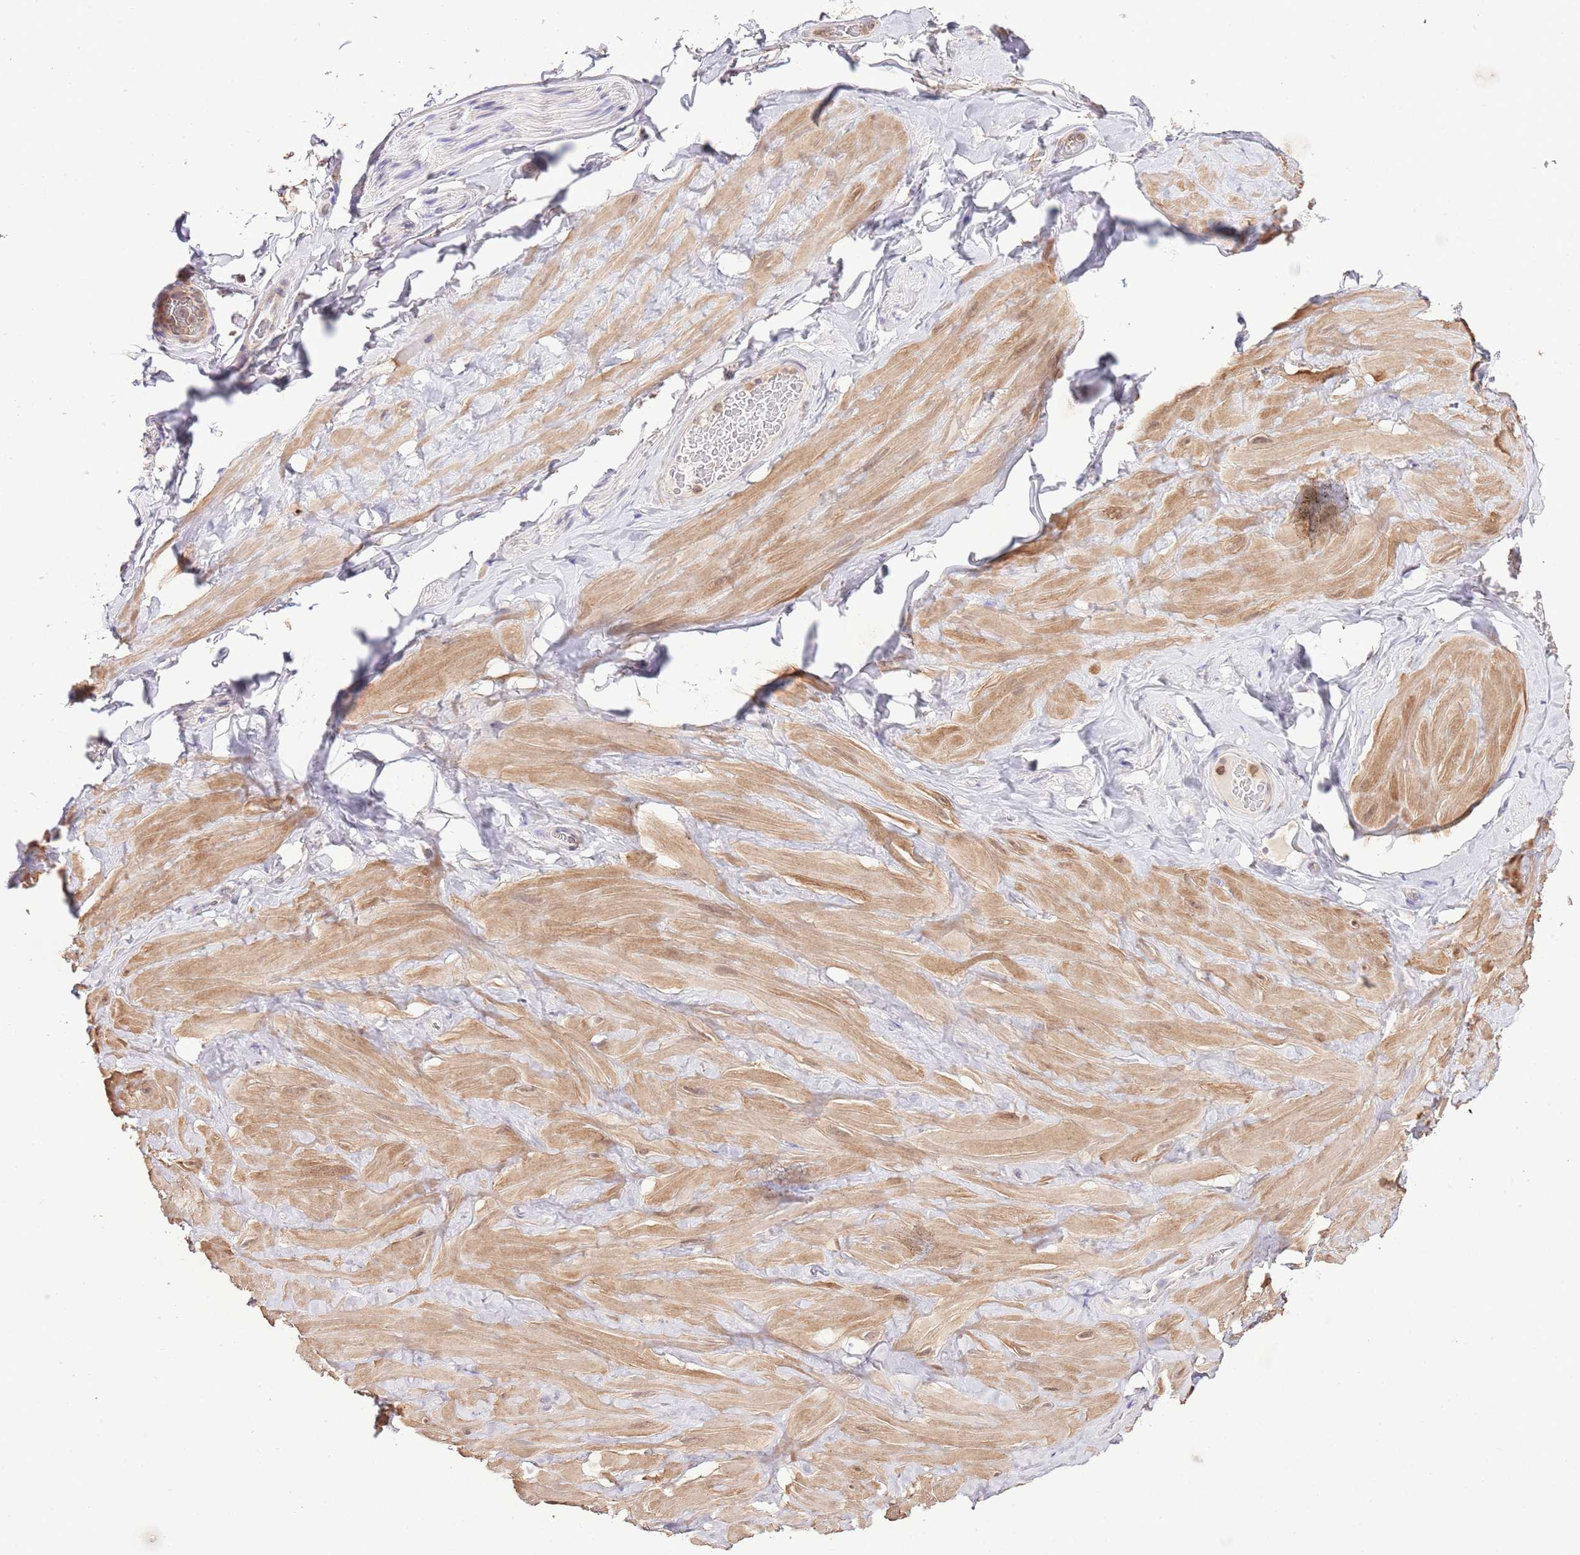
{"staining": {"intensity": "negative", "quantity": "none", "location": "none"}, "tissue": "adipose tissue", "cell_type": "Adipocytes", "image_type": "normal", "snomed": [{"axis": "morphology", "description": "Normal tissue, NOS"}, {"axis": "topography", "description": "Soft tissue"}, {"axis": "topography", "description": "Vascular tissue"}], "caption": "Adipose tissue stained for a protein using immunohistochemistry exhibits no staining adipocytes.", "gene": "EFHD1", "patient": {"sex": "male", "age": 41}}